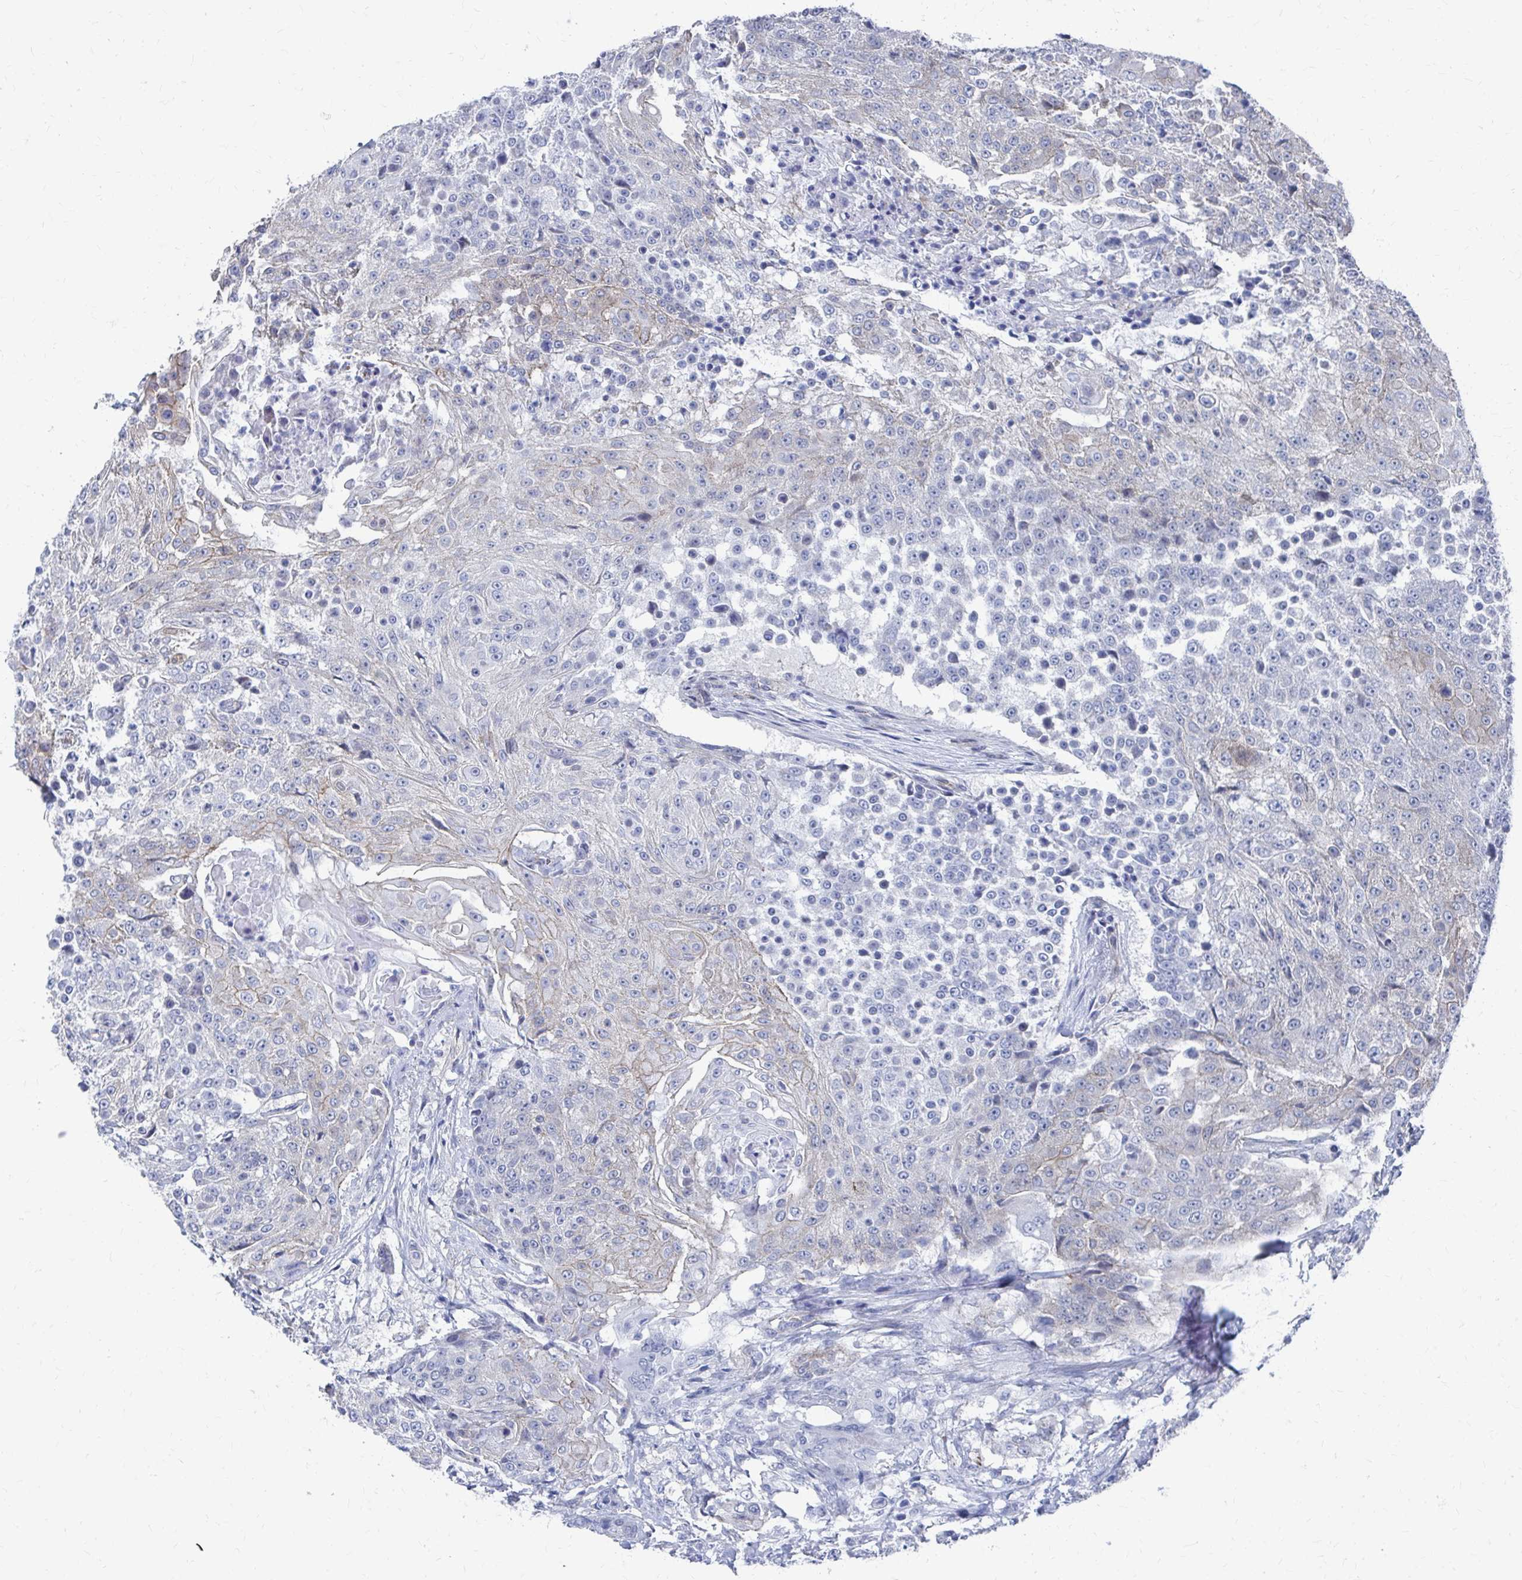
{"staining": {"intensity": "weak", "quantity": "<25%", "location": "cytoplasmic/membranous"}, "tissue": "urothelial cancer", "cell_type": "Tumor cells", "image_type": "cancer", "snomed": [{"axis": "morphology", "description": "Urothelial carcinoma, High grade"}, {"axis": "topography", "description": "Urinary bladder"}], "caption": "A micrograph of human urothelial carcinoma (high-grade) is negative for staining in tumor cells.", "gene": "PLEKHG7", "patient": {"sex": "female", "age": 63}}